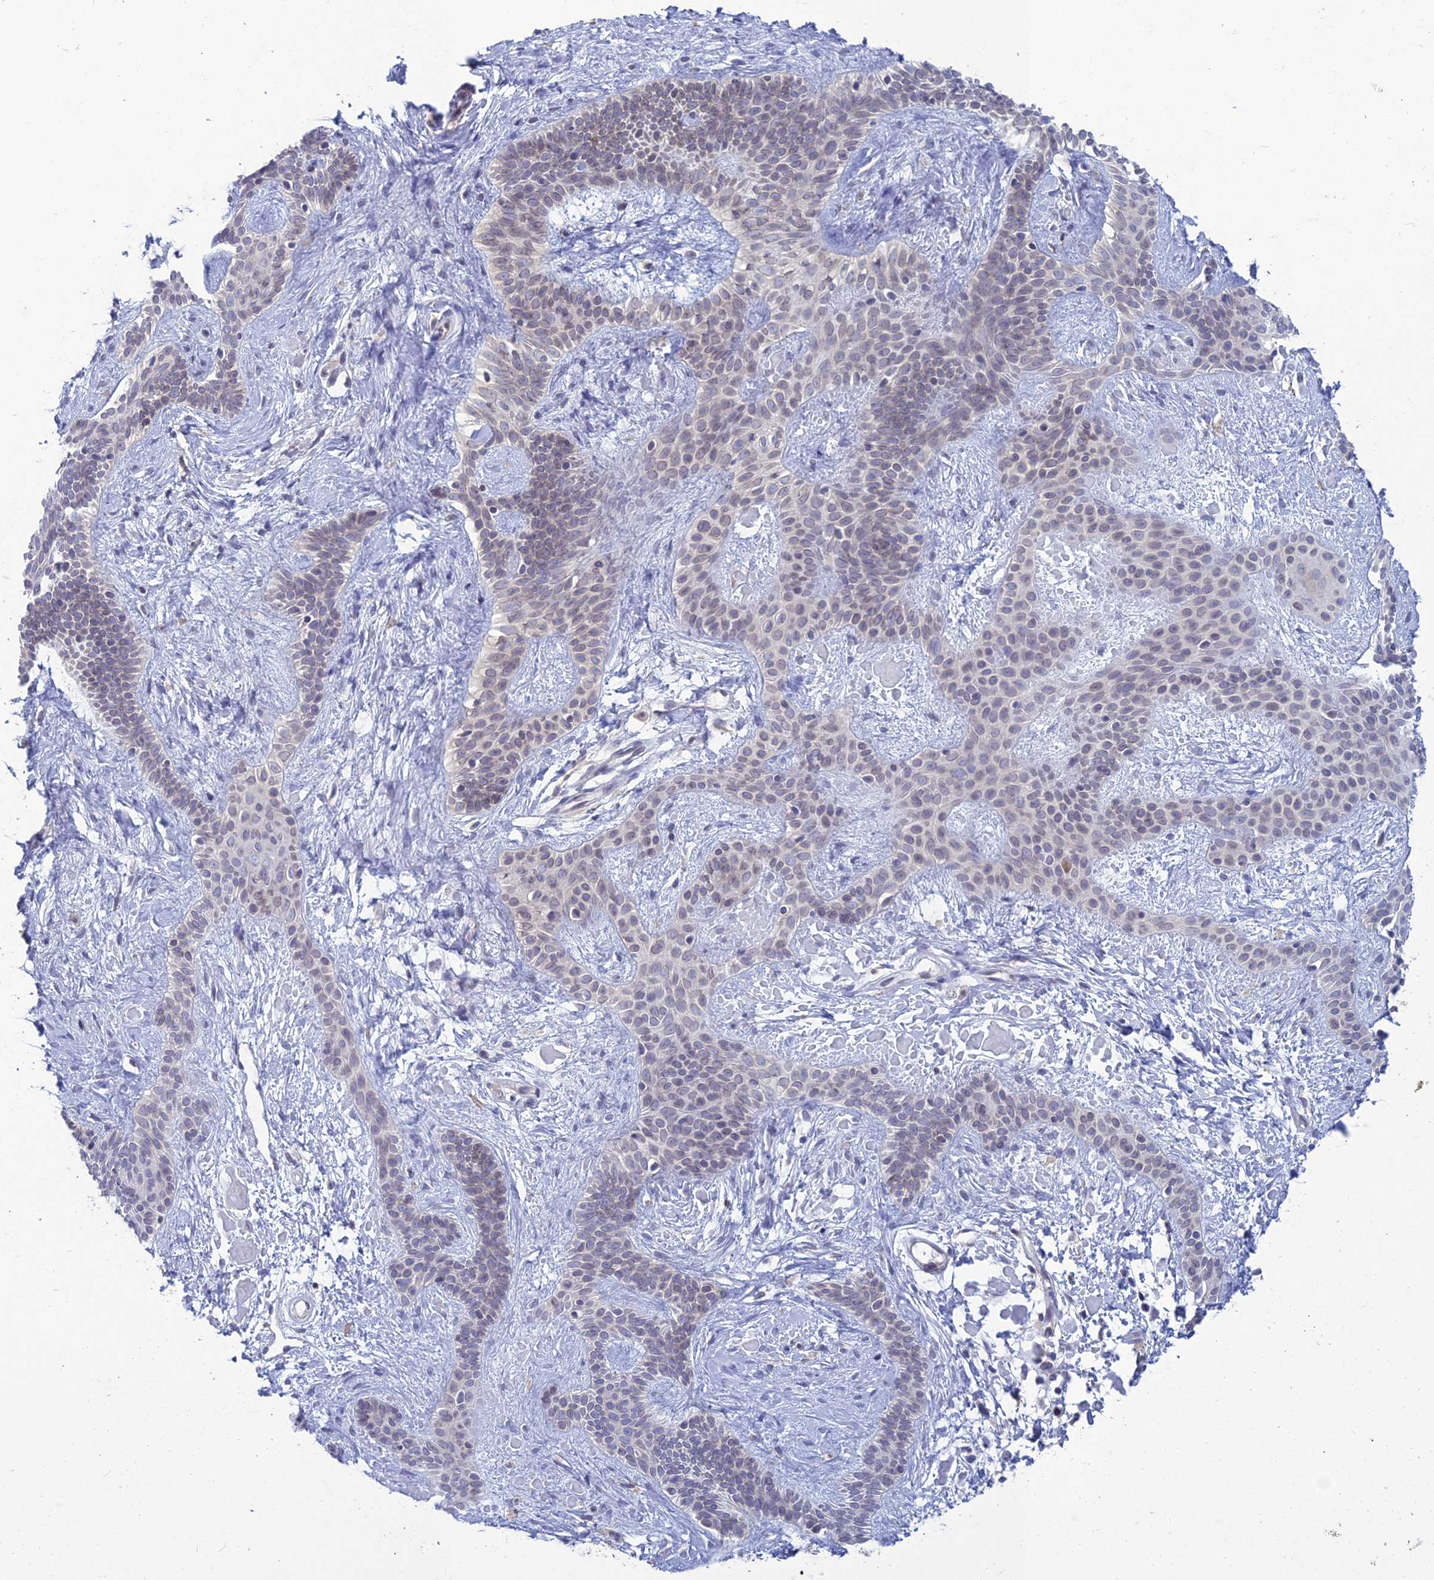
{"staining": {"intensity": "weak", "quantity": "25%-75%", "location": "nuclear"}, "tissue": "skin cancer", "cell_type": "Tumor cells", "image_type": "cancer", "snomed": [{"axis": "morphology", "description": "Basal cell carcinoma"}, {"axis": "topography", "description": "Skin"}], "caption": "Immunohistochemical staining of skin cancer (basal cell carcinoma) shows weak nuclear protein positivity in approximately 25%-75% of tumor cells. (Stains: DAB (3,3'-diaminobenzidine) in brown, nuclei in blue, Microscopy: brightfield microscopy at high magnification).", "gene": "WDR46", "patient": {"sex": "male", "age": 78}}